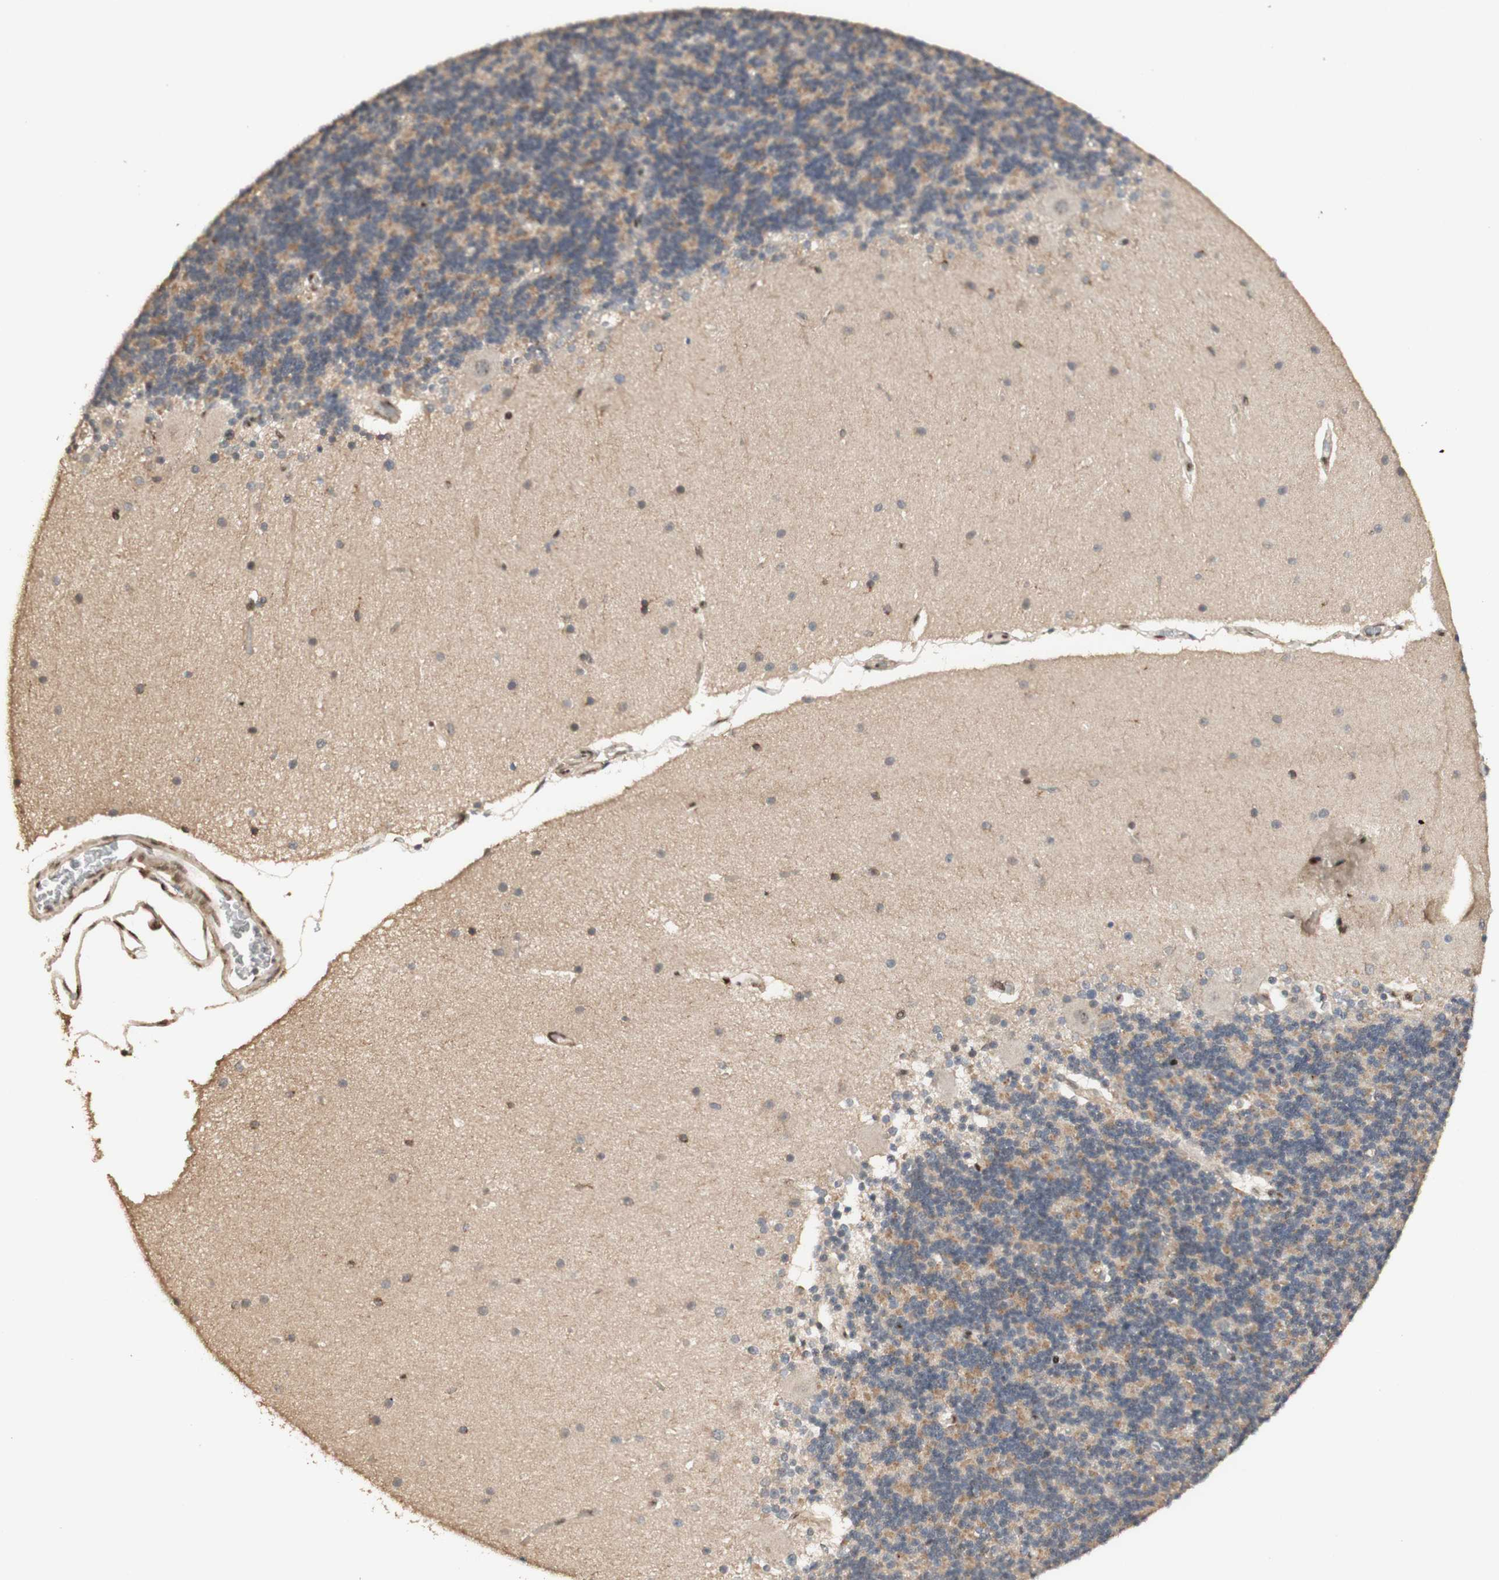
{"staining": {"intensity": "moderate", "quantity": ">75%", "location": "cytoplasmic/membranous"}, "tissue": "cerebellum", "cell_type": "Cells in granular layer", "image_type": "normal", "snomed": [{"axis": "morphology", "description": "Normal tissue, NOS"}, {"axis": "topography", "description": "Cerebellum"}], "caption": "IHC (DAB (3,3'-diaminobenzidine)) staining of benign cerebellum reveals moderate cytoplasmic/membranous protein expression in approximately >75% of cells in granular layer. (IHC, brightfield microscopy, high magnification).", "gene": "FOXP1", "patient": {"sex": "female", "age": 54}}